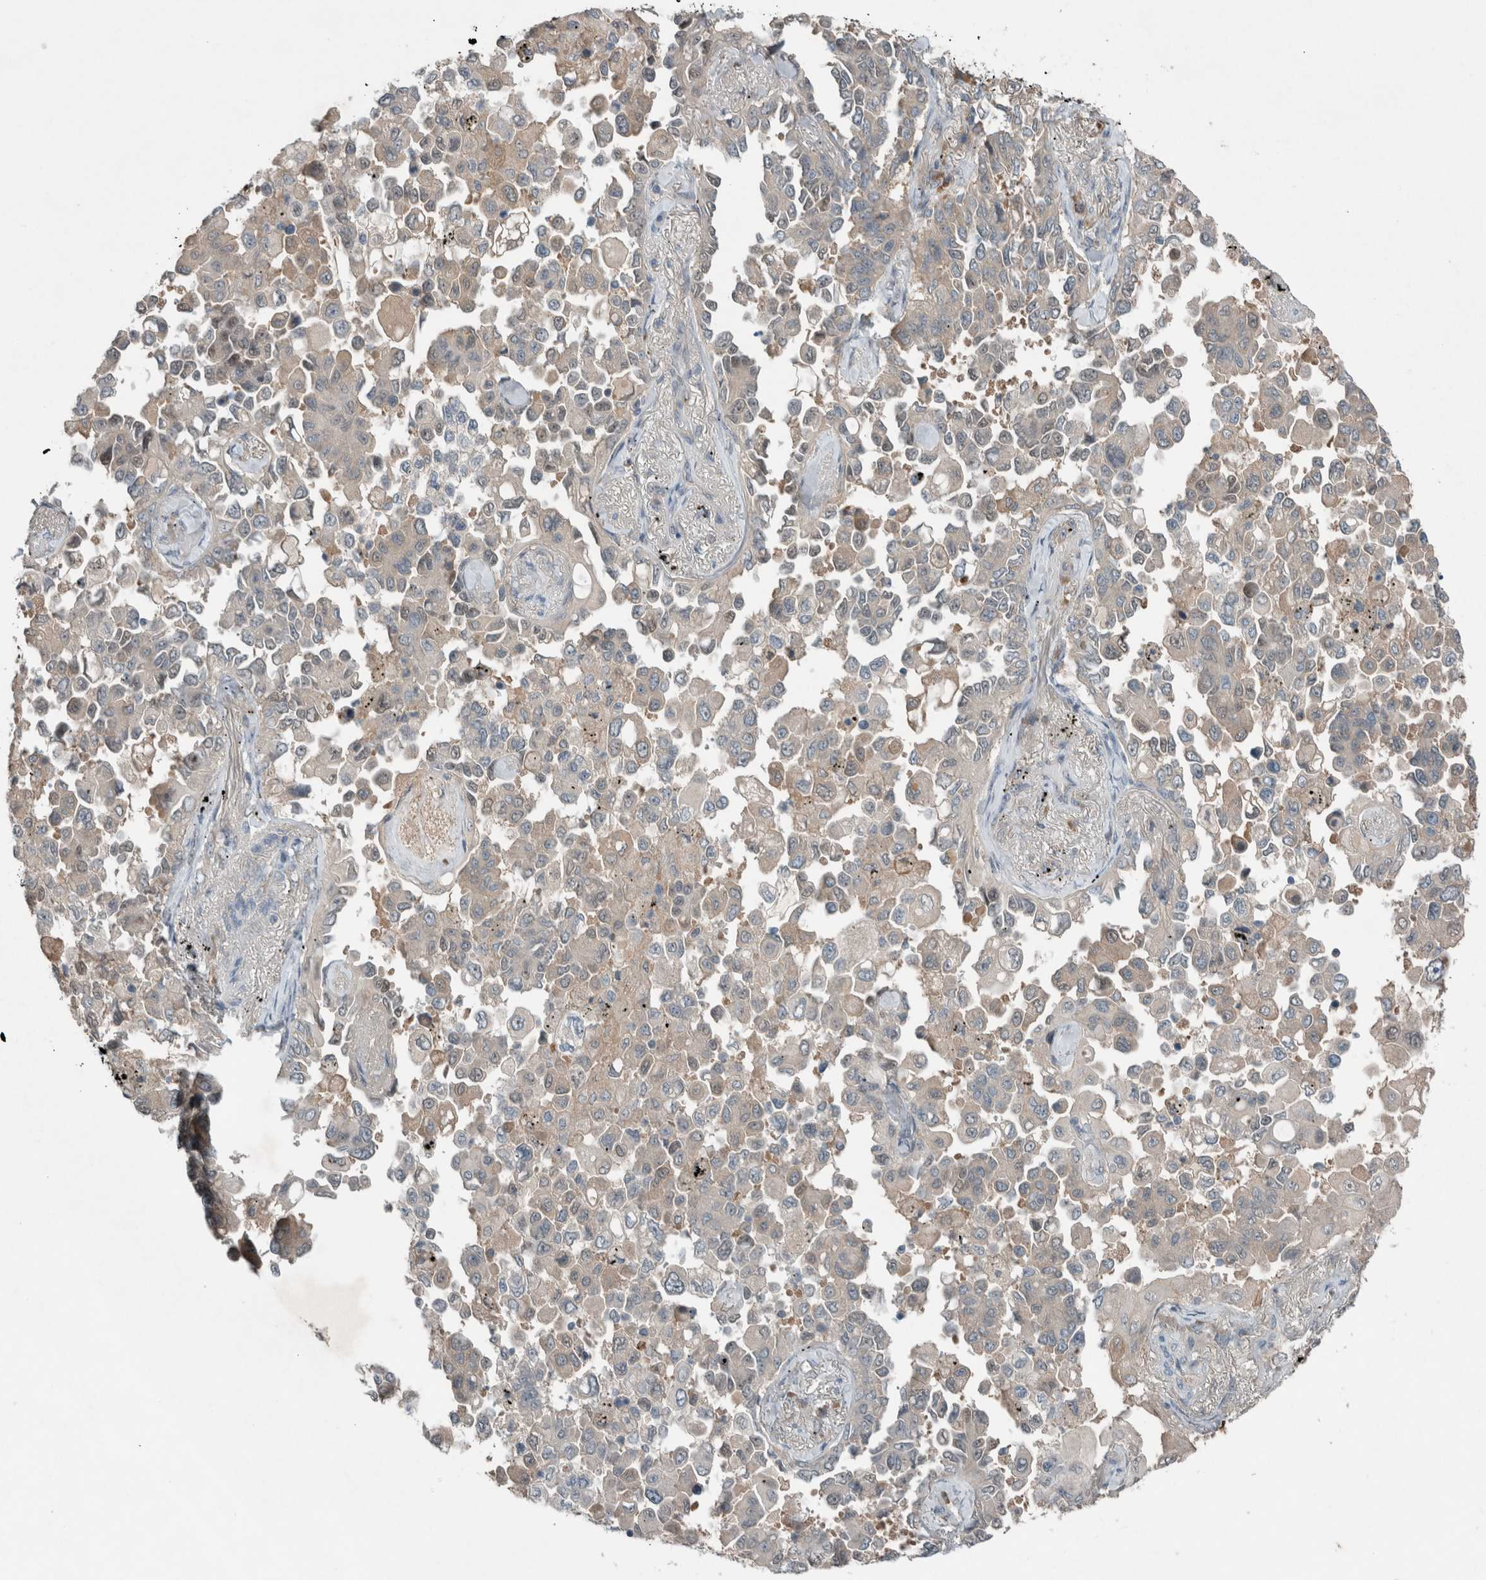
{"staining": {"intensity": "weak", "quantity": "<25%", "location": "cytoplasmic/membranous"}, "tissue": "lung cancer", "cell_type": "Tumor cells", "image_type": "cancer", "snomed": [{"axis": "morphology", "description": "Adenocarcinoma, NOS"}, {"axis": "topography", "description": "Lung"}], "caption": "Lung cancer (adenocarcinoma) stained for a protein using immunohistochemistry exhibits no staining tumor cells.", "gene": "RALGDS", "patient": {"sex": "female", "age": 67}}